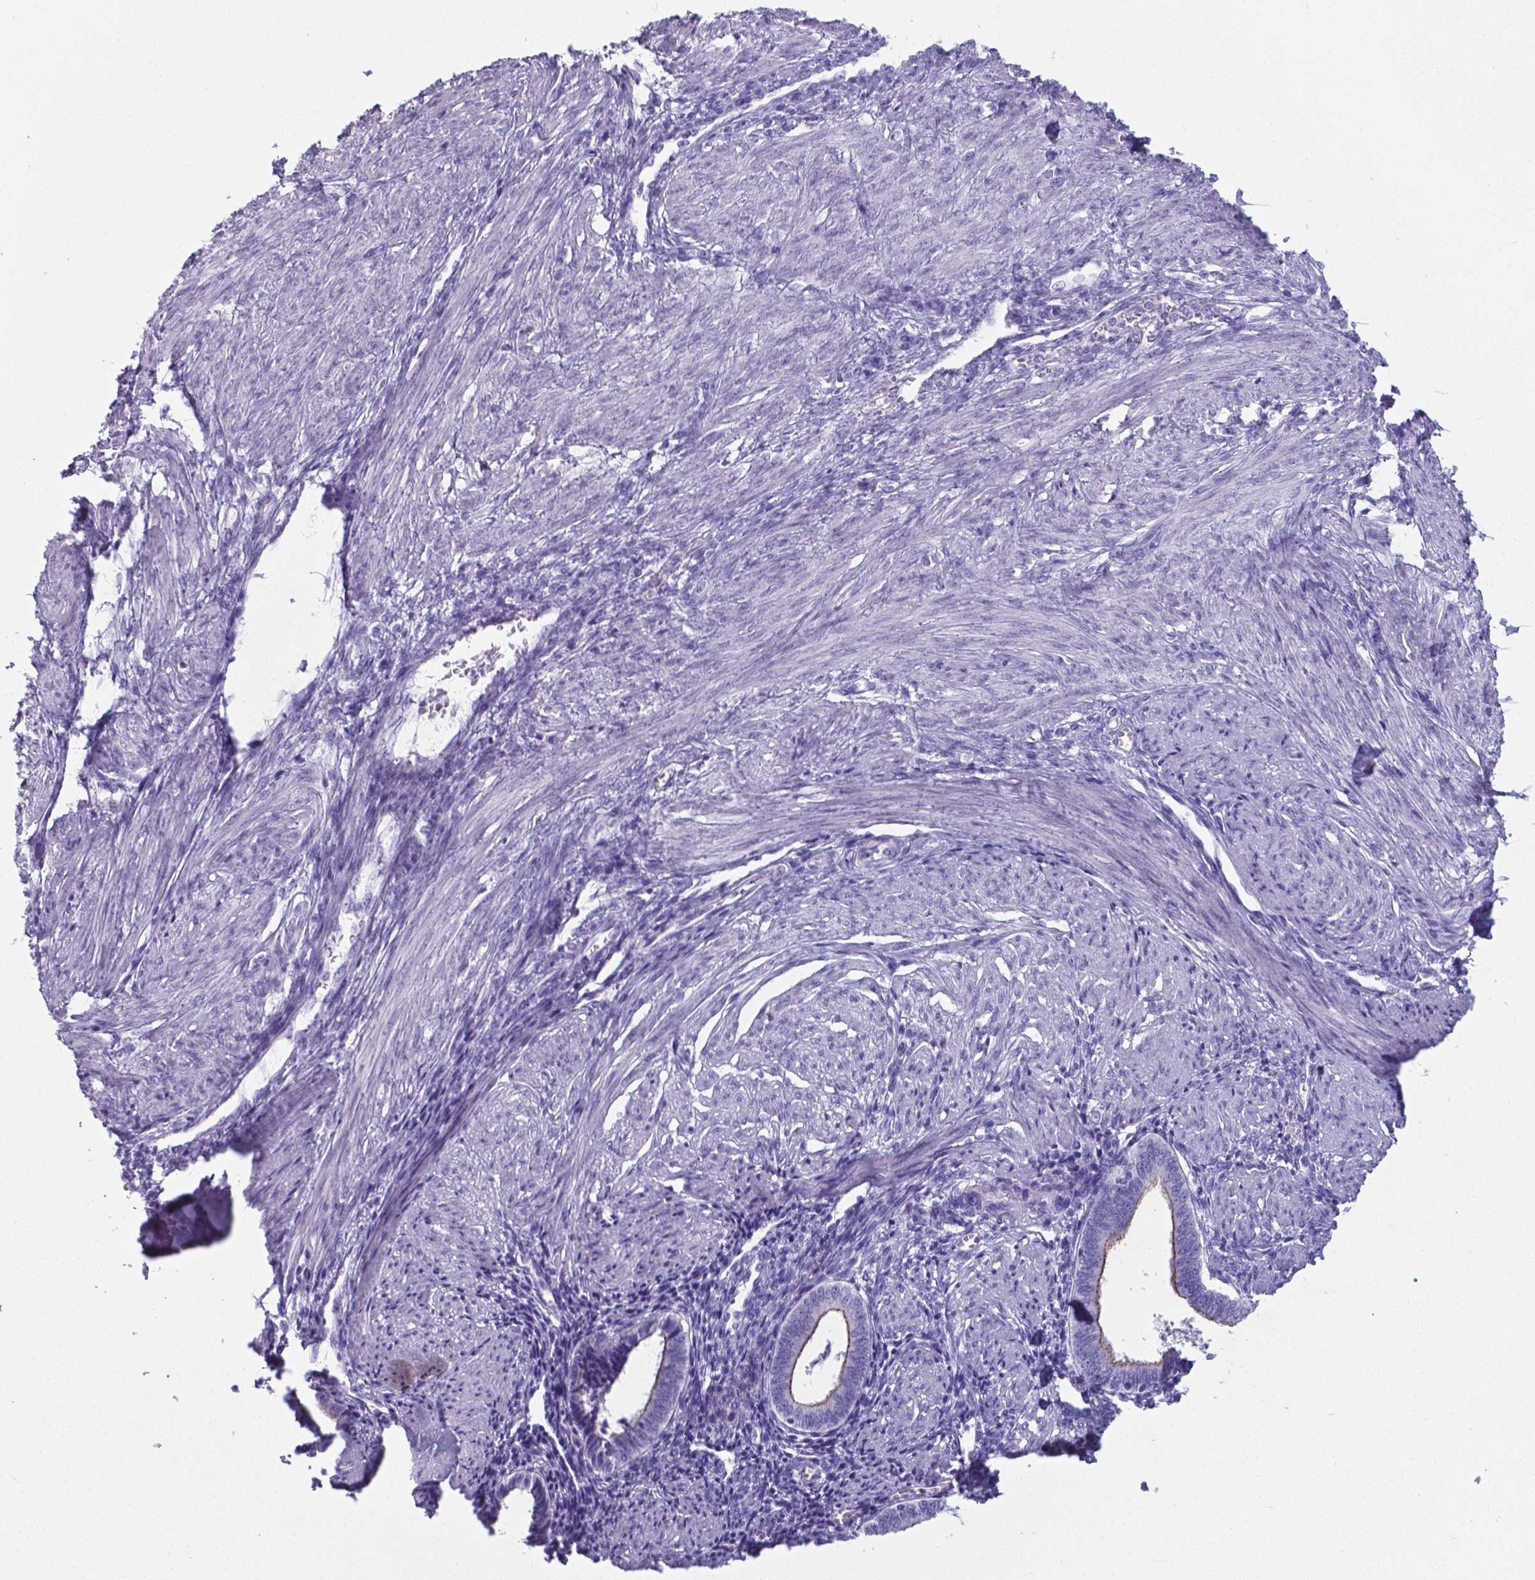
{"staining": {"intensity": "negative", "quantity": "none", "location": "none"}, "tissue": "endometrium", "cell_type": "Cells in endometrial stroma", "image_type": "normal", "snomed": [{"axis": "morphology", "description": "Normal tissue, NOS"}, {"axis": "topography", "description": "Endometrium"}], "caption": "High power microscopy photomicrograph of an immunohistochemistry (IHC) photomicrograph of benign endometrium, revealing no significant staining in cells in endometrial stroma.", "gene": "AP5B1", "patient": {"sex": "female", "age": 42}}